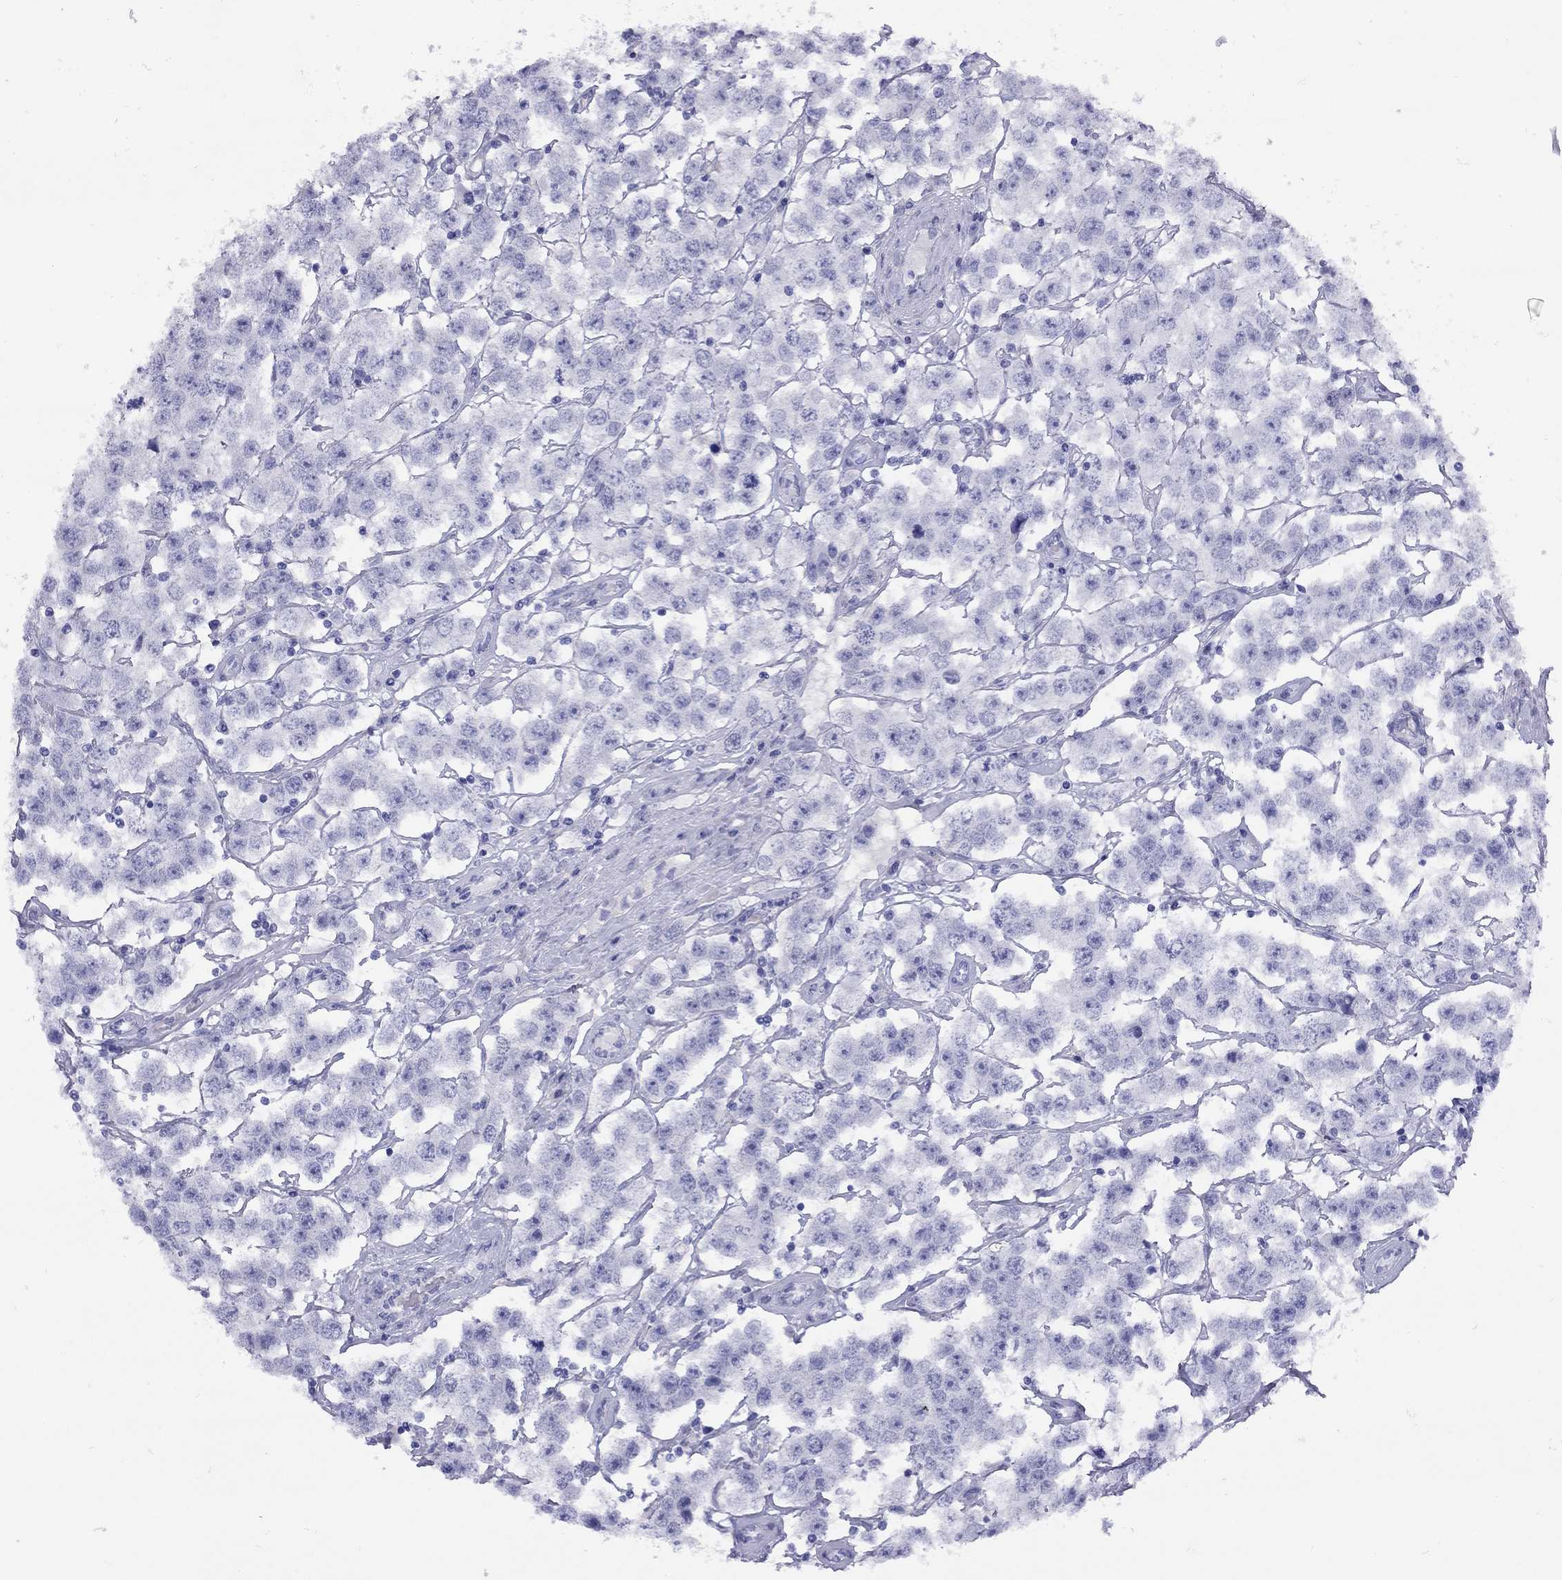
{"staining": {"intensity": "negative", "quantity": "none", "location": "none"}, "tissue": "testis cancer", "cell_type": "Tumor cells", "image_type": "cancer", "snomed": [{"axis": "morphology", "description": "Seminoma, NOS"}, {"axis": "topography", "description": "Testis"}], "caption": "Human seminoma (testis) stained for a protein using immunohistochemistry (IHC) demonstrates no positivity in tumor cells.", "gene": "GRIA2", "patient": {"sex": "male", "age": 52}}